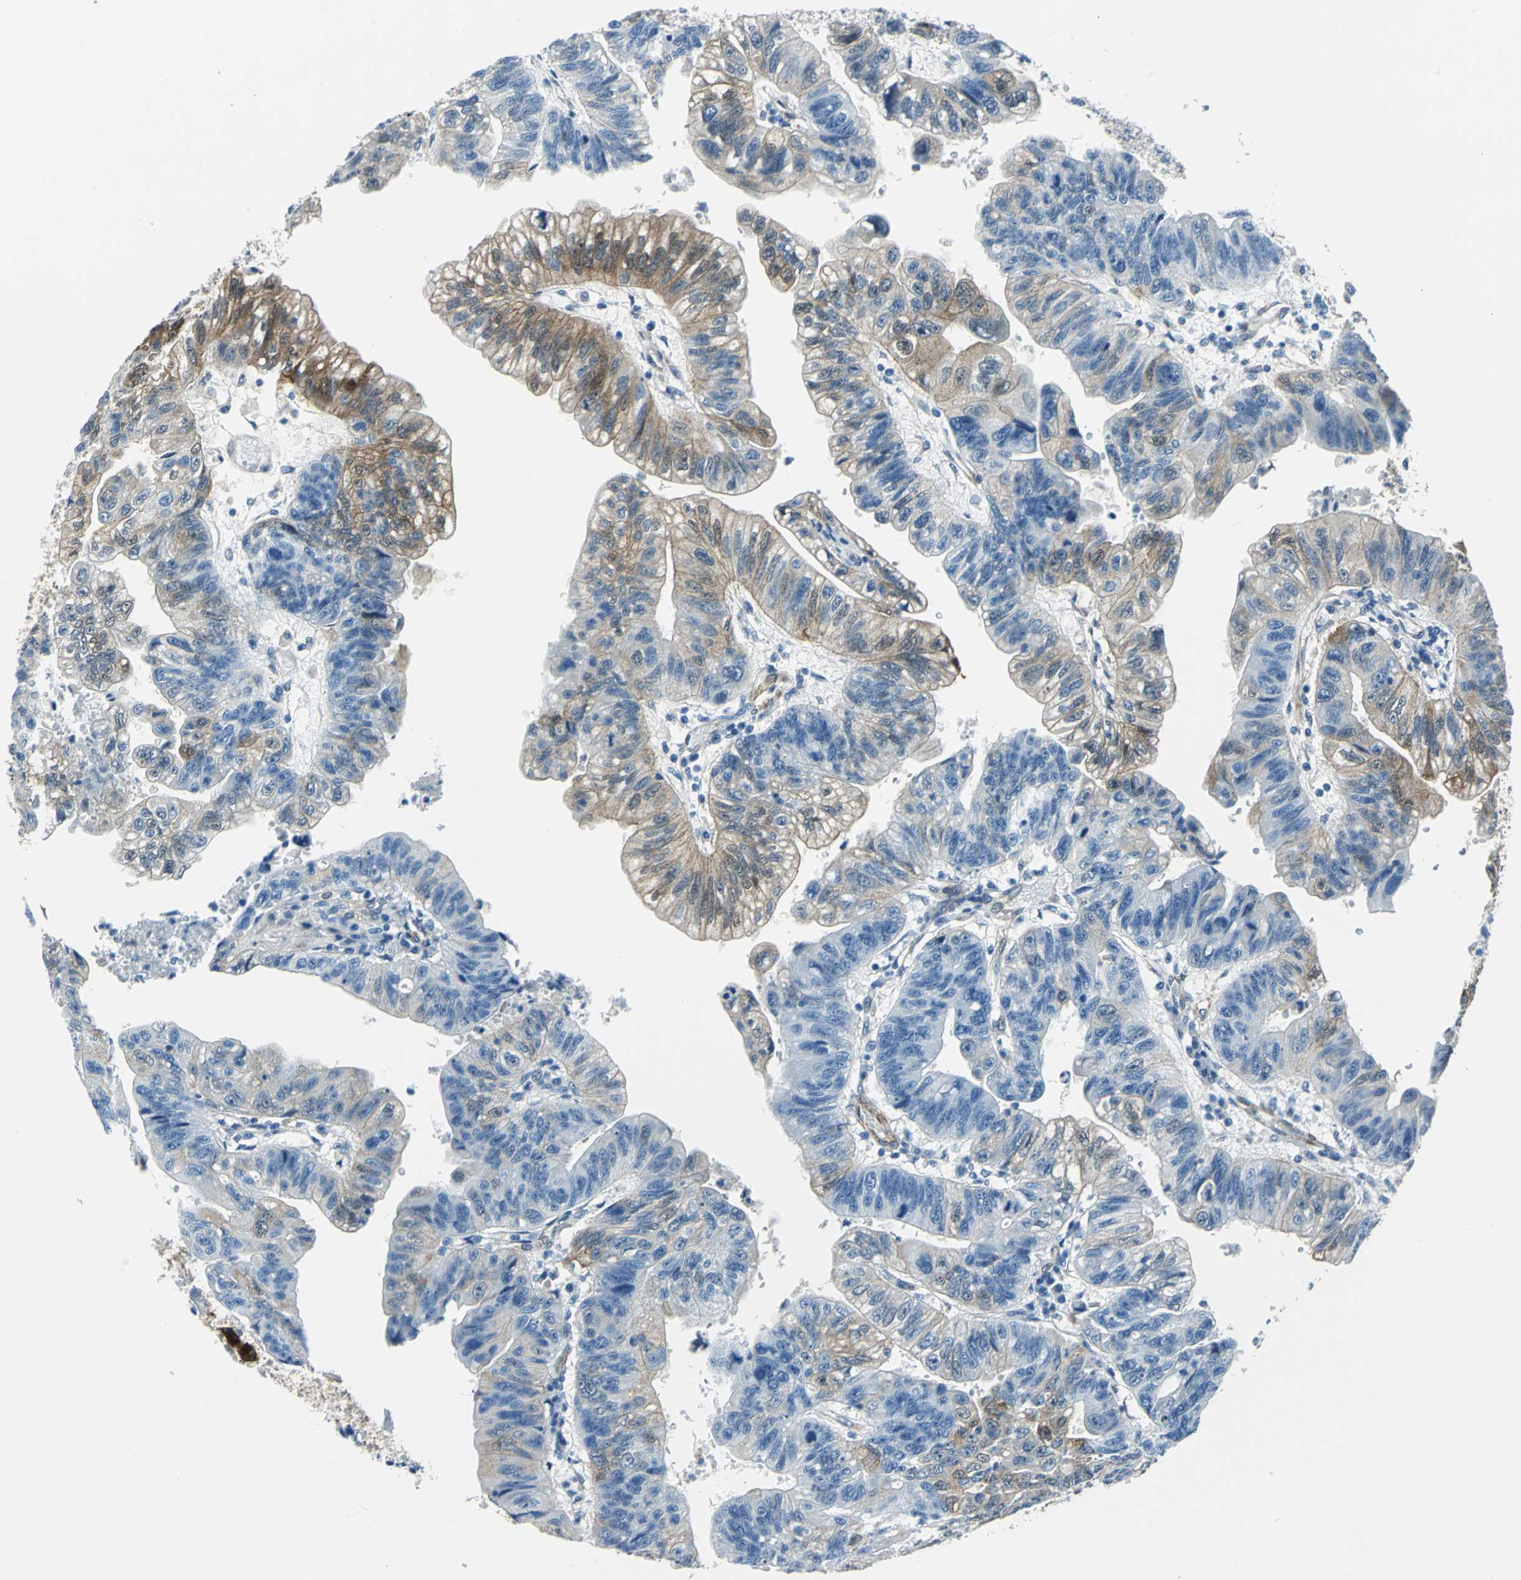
{"staining": {"intensity": "strong", "quantity": "25%-75%", "location": "cytoplasmic/membranous"}, "tissue": "stomach cancer", "cell_type": "Tumor cells", "image_type": "cancer", "snomed": [{"axis": "morphology", "description": "Adenocarcinoma, NOS"}, {"axis": "topography", "description": "Stomach"}], "caption": "Adenocarcinoma (stomach) was stained to show a protein in brown. There is high levels of strong cytoplasmic/membranous positivity in about 25%-75% of tumor cells.", "gene": "HSPB1", "patient": {"sex": "male", "age": 59}}